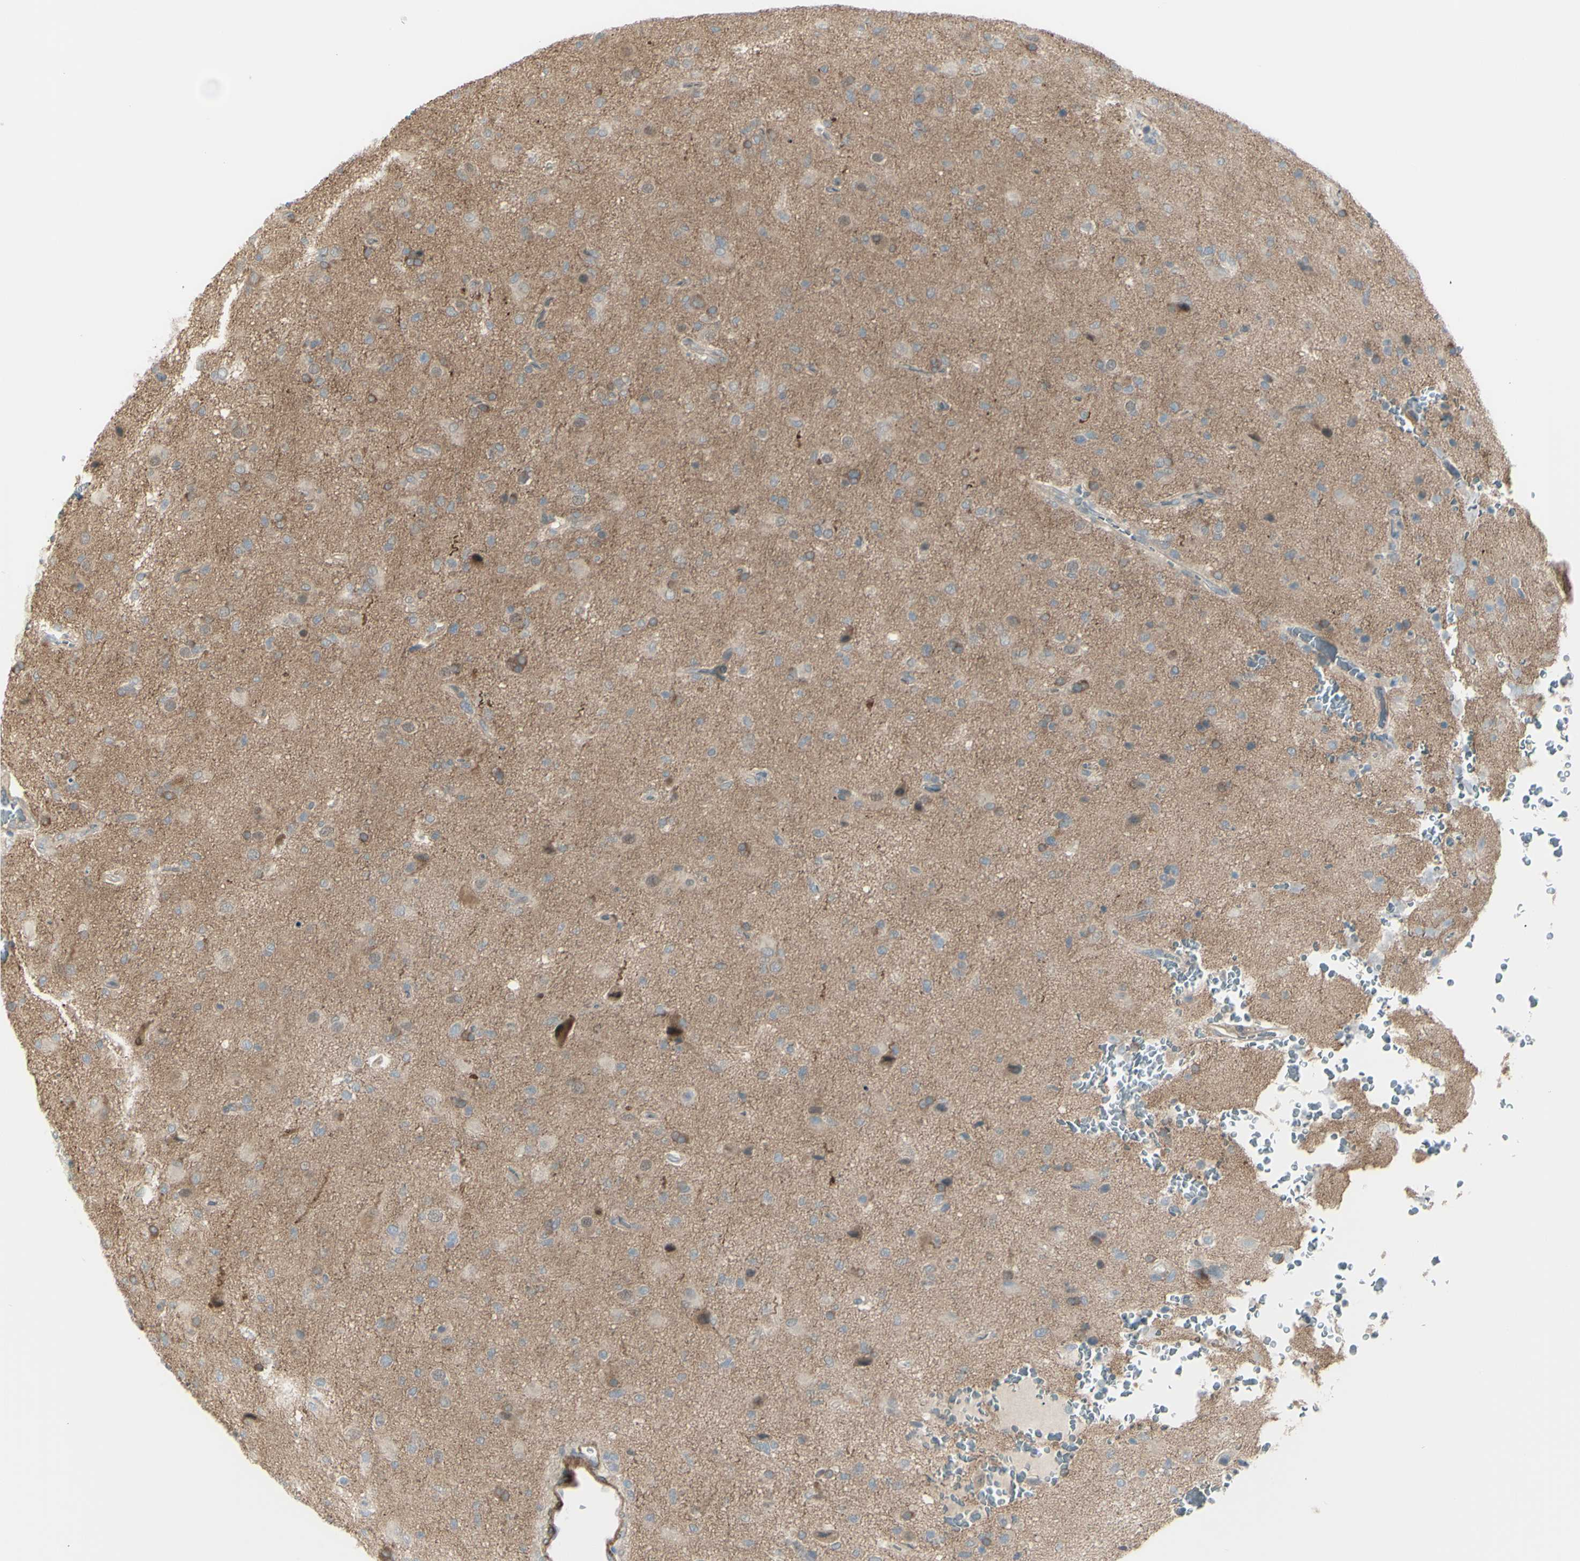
{"staining": {"intensity": "moderate", "quantity": ">75%", "location": "cytoplasmic/membranous"}, "tissue": "glioma", "cell_type": "Tumor cells", "image_type": "cancer", "snomed": [{"axis": "morphology", "description": "Glioma, malignant, High grade"}, {"axis": "topography", "description": "Brain"}], "caption": "IHC (DAB (3,3'-diaminobenzidine)) staining of glioma reveals moderate cytoplasmic/membranous protein staining in about >75% of tumor cells.", "gene": "LRRK1", "patient": {"sex": "male", "age": 71}}